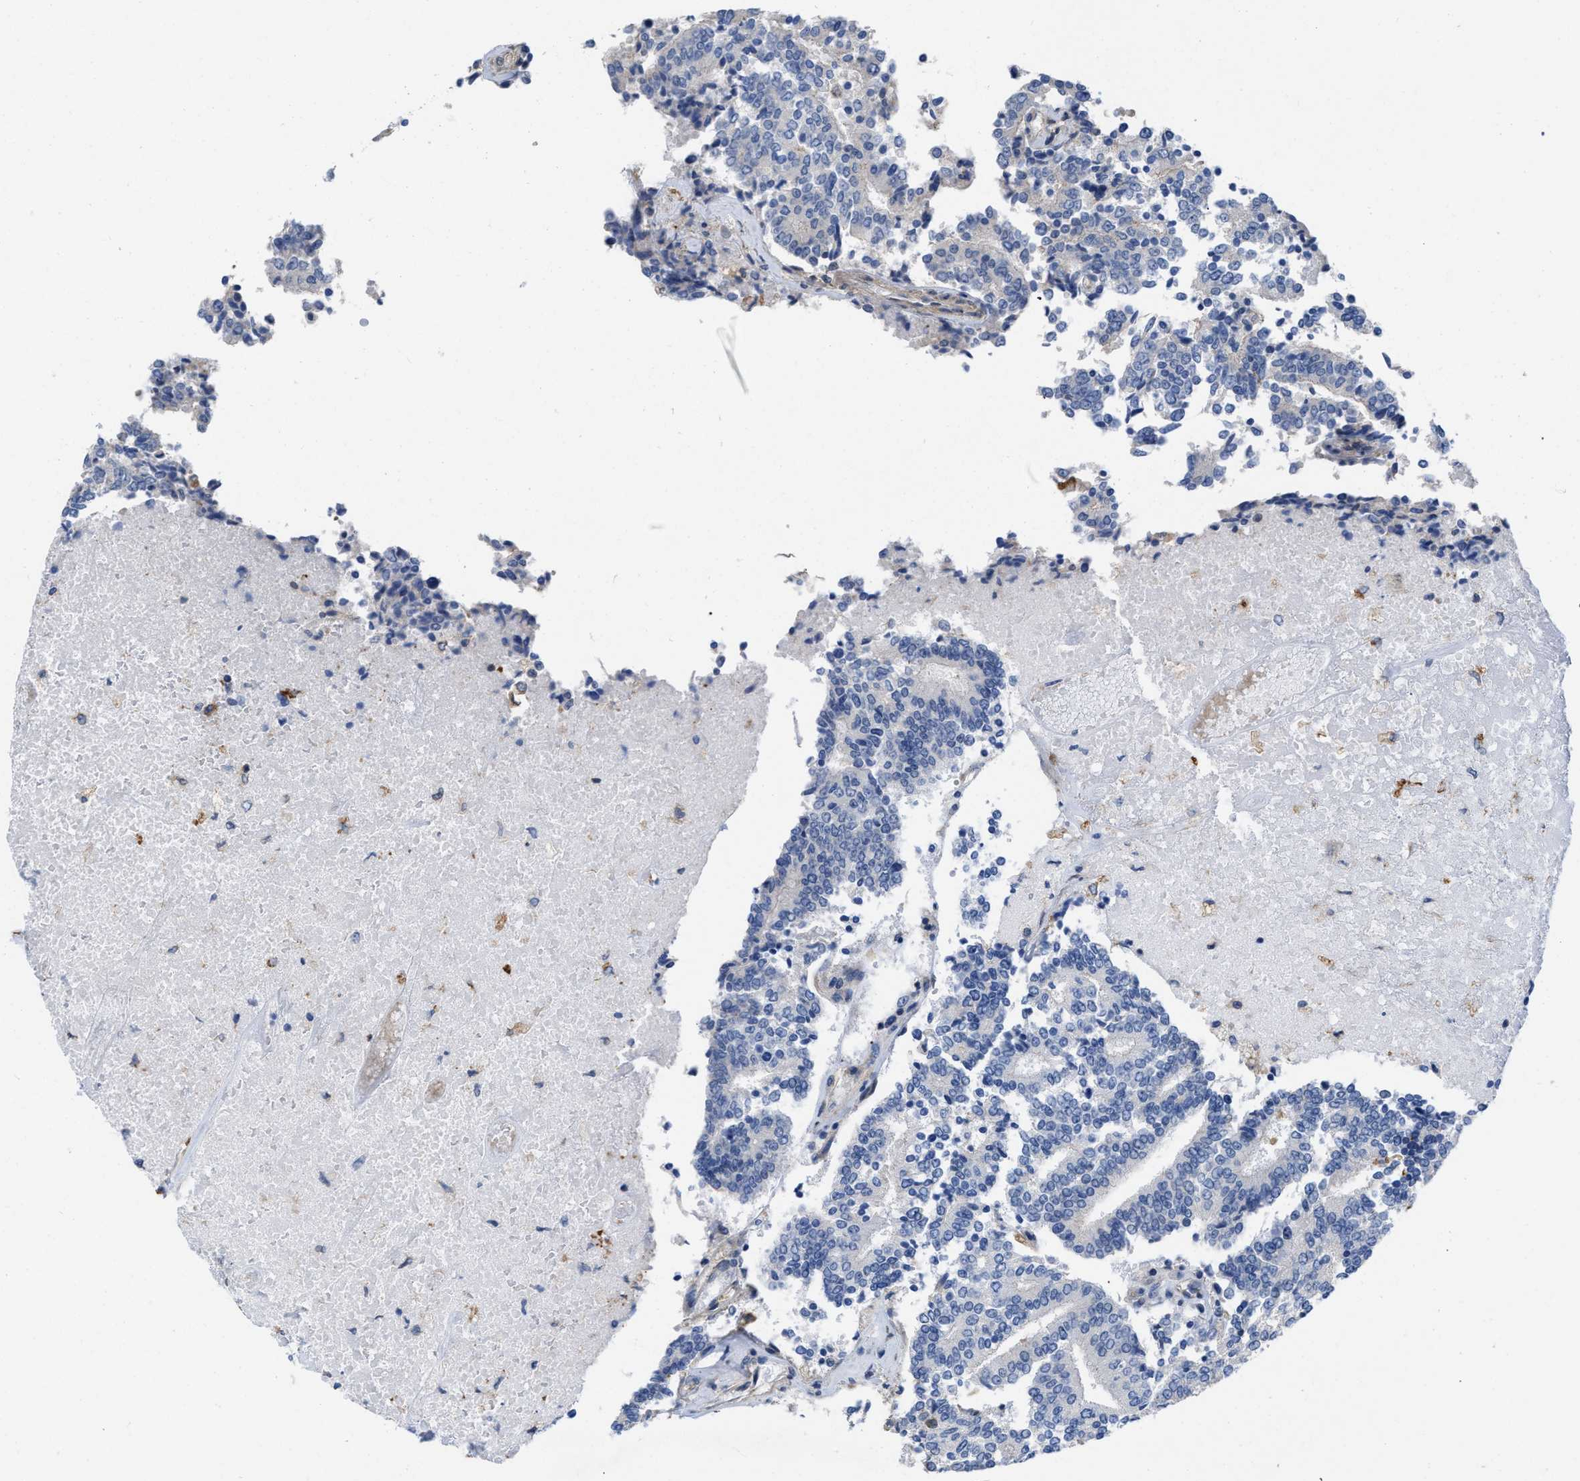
{"staining": {"intensity": "negative", "quantity": "none", "location": "none"}, "tissue": "prostate cancer", "cell_type": "Tumor cells", "image_type": "cancer", "snomed": [{"axis": "morphology", "description": "Normal tissue, NOS"}, {"axis": "morphology", "description": "Adenocarcinoma, High grade"}, {"axis": "topography", "description": "Prostate"}, {"axis": "topography", "description": "Seminal veicle"}], "caption": "Tumor cells show no significant protein positivity in prostate adenocarcinoma (high-grade). The staining is performed using DAB (3,3'-diaminobenzidine) brown chromogen with nuclei counter-stained in using hematoxylin.", "gene": "TMEM131", "patient": {"sex": "male", "age": 55}}